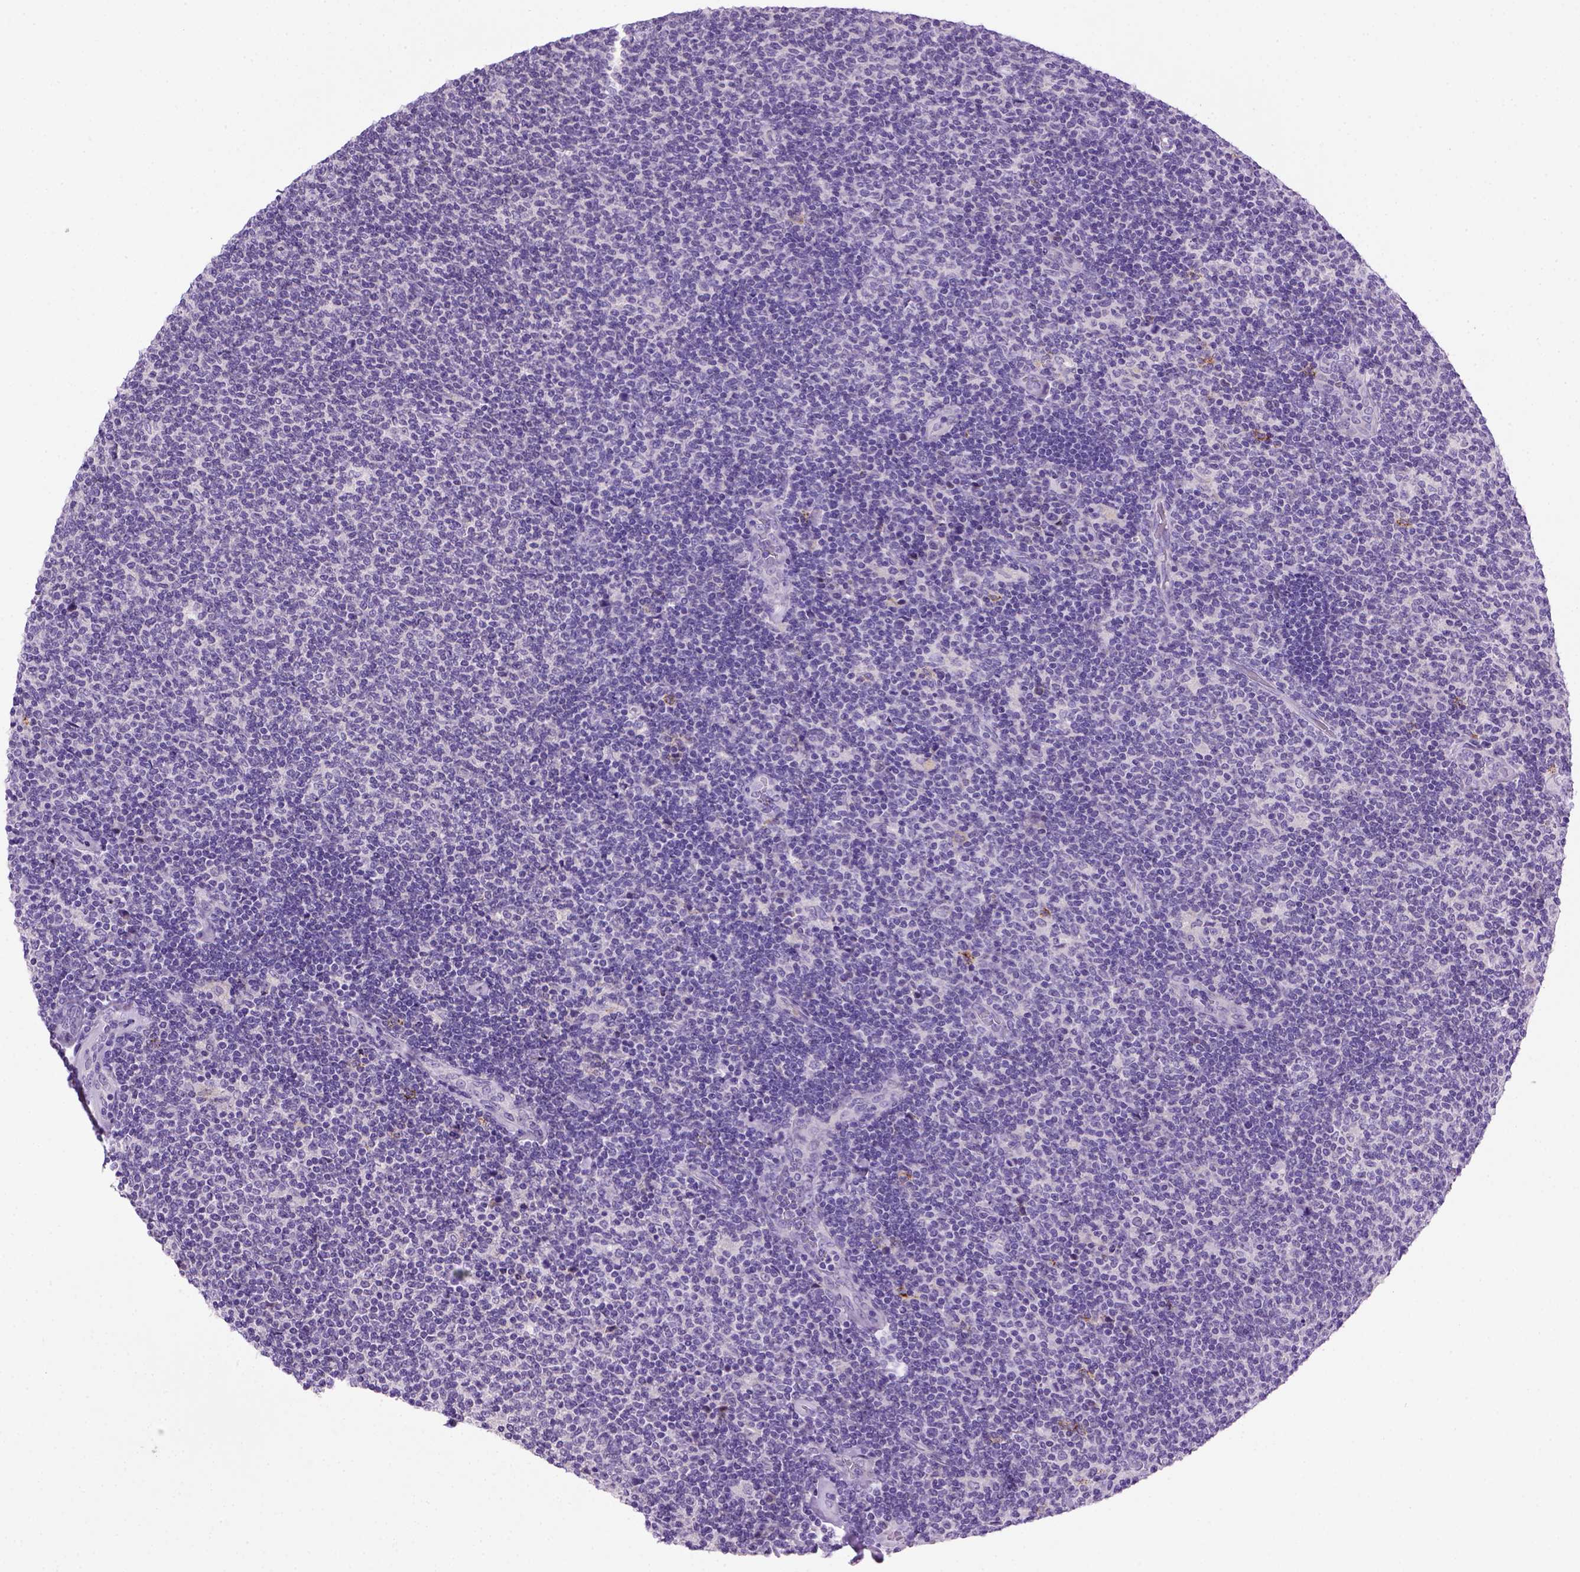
{"staining": {"intensity": "negative", "quantity": "none", "location": "none"}, "tissue": "lymphoma", "cell_type": "Tumor cells", "image_type": "cancer", "snomed": [{"axis": "morphology", "description": "Malignant lymphoma, non-Hodgkin's type, Low grade"}, {"axis": "topography", "description": "Lymph node"}], "caption": "Photomicrograph shows no significant protein expression in tumor cells of low-grade malignant lymphoma, non-Hodgkin's type.", "gene": "CDH1", "patient": {"sex": "male", "age": 52}}